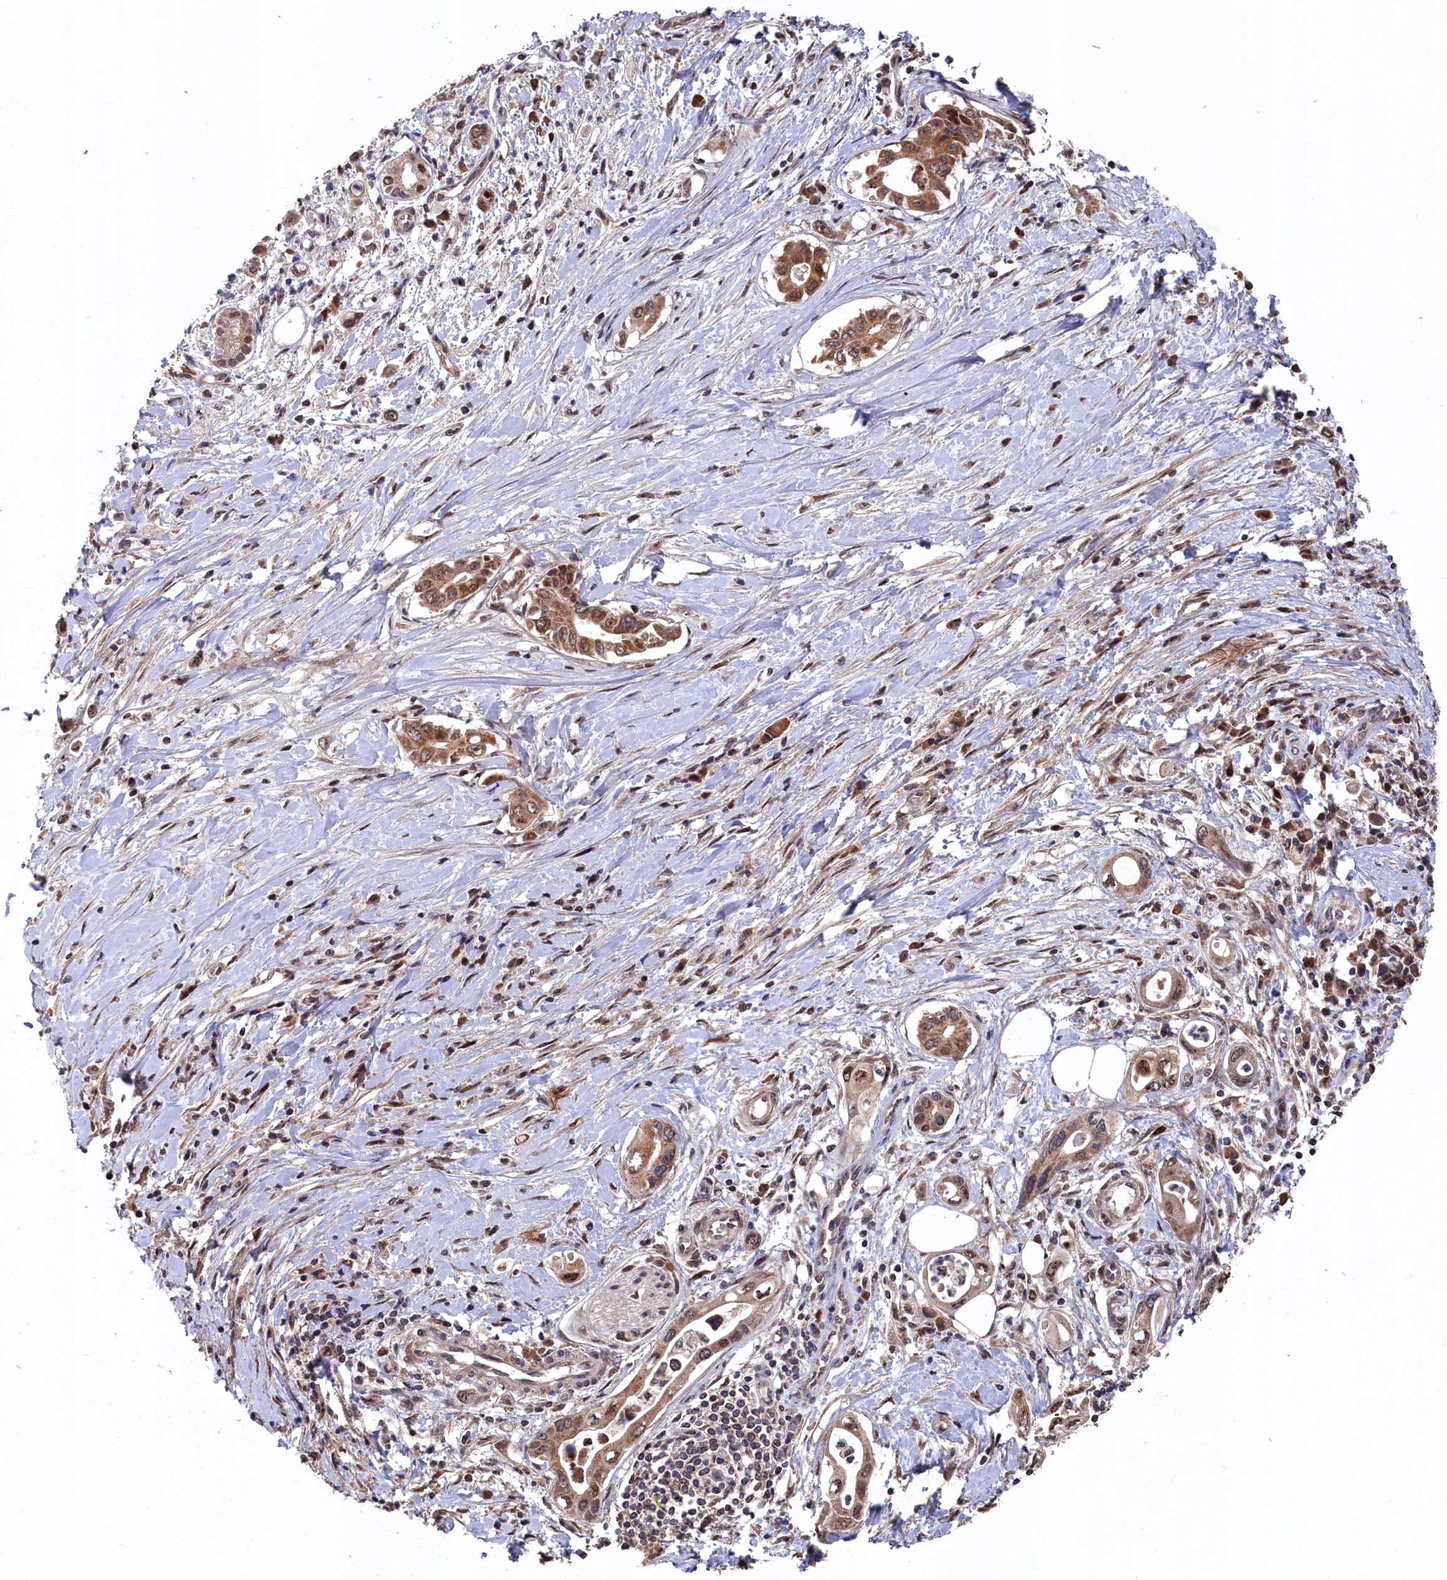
{"staining": {"intensity": "moderate", "quantity": ">75%", "location": "cytoplasmic/membranous,nuclear"}, "tissue": "pancreatic cancer", "cell_type": "Tumor cells", "image_type": "cancer", "snomed": [{"axis": "morphology", "description": "Adenocarcinoma, NOS"}, {"axis": "topography", "description": "Pancreas"}], "caption": "A medium amount of moderate cytoplasmic/membranous and nuclear expression is present in about >75% of tumor cells in pancreatic cancer tissue.", "gene": "CLPX", "patient": {"sex": "female", "age": 66}}